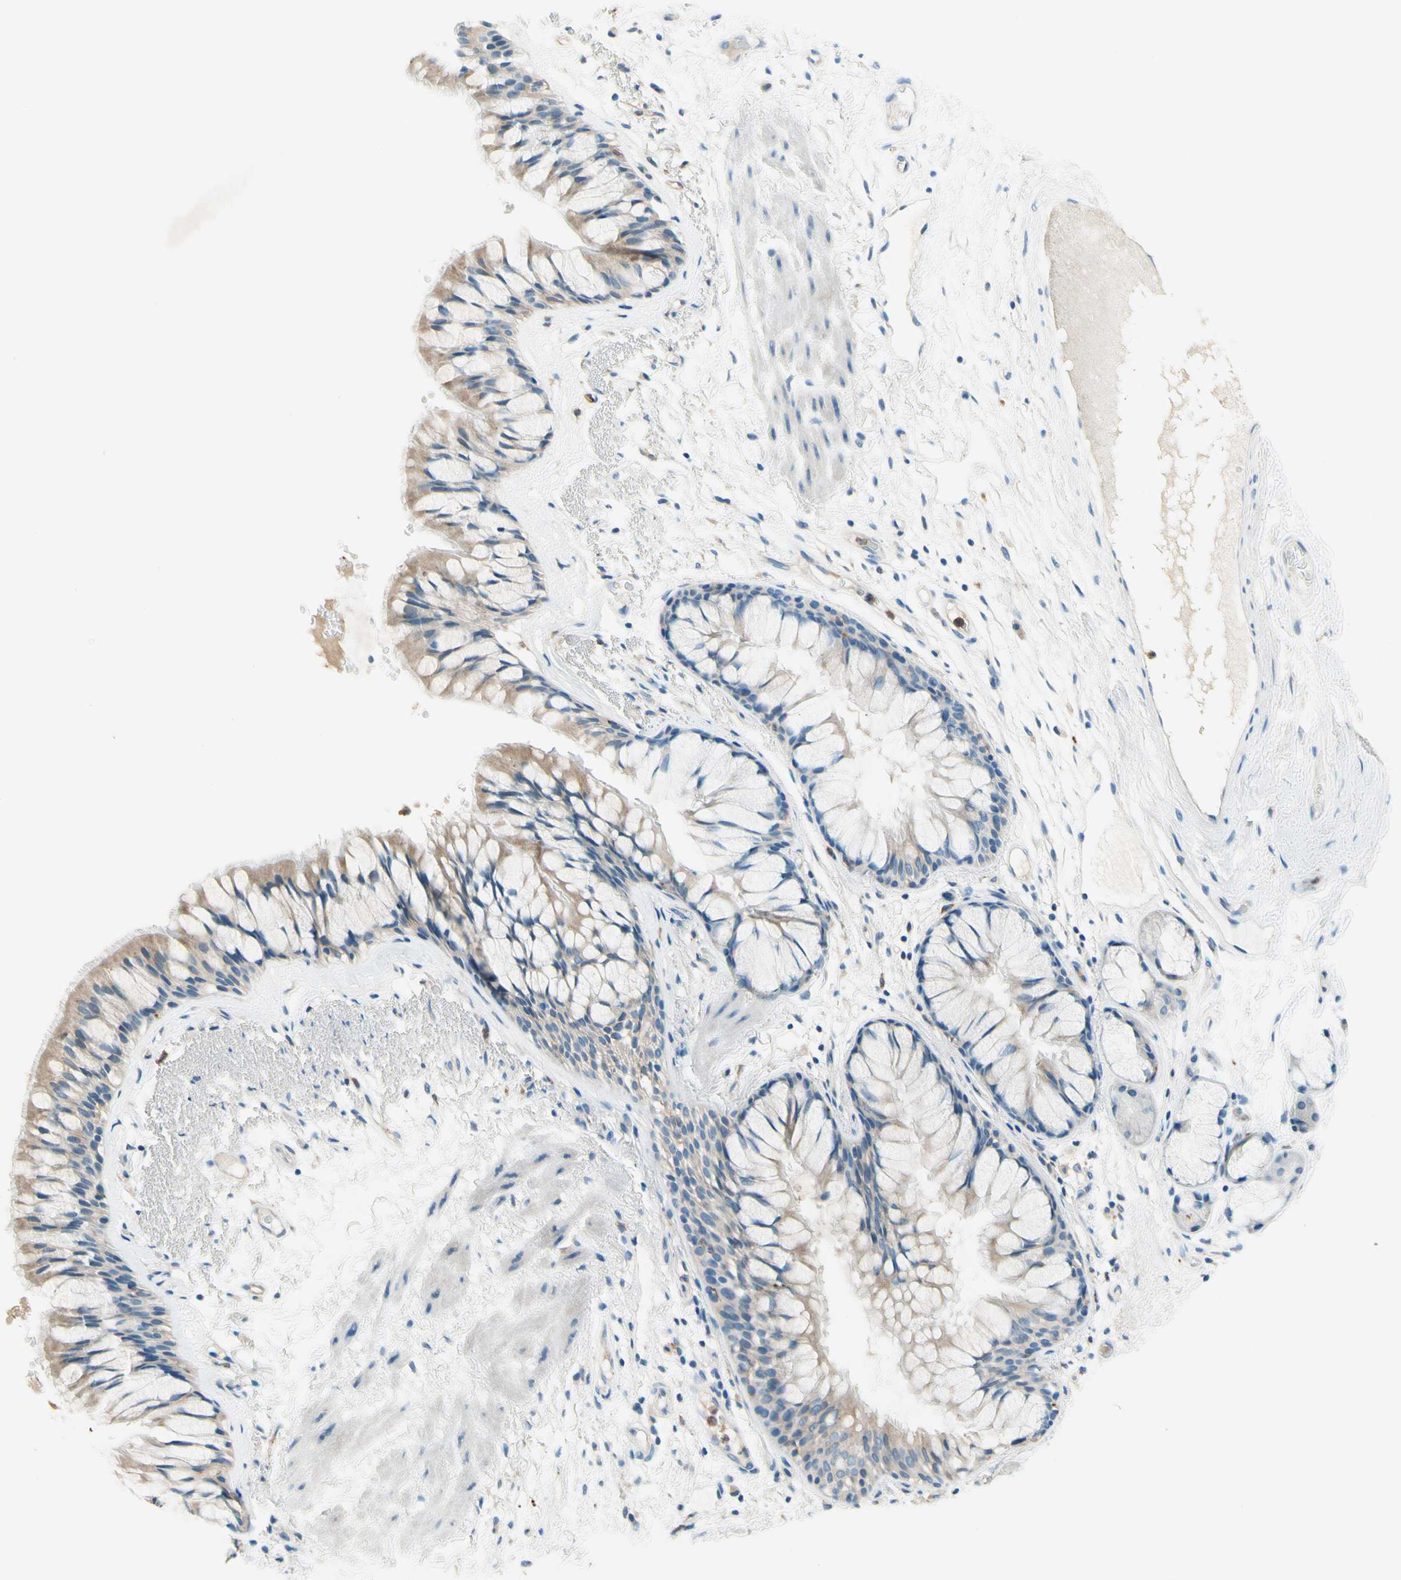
{"staining": {"intensity": "weak", "quantity": "25%-75%", "location": "cytoplasmic/membranous"}, "tissue": "bronchus", "cell_type": "Respiratory epithelial cells", "image_type": "normal", "snomed": [{"axis": "morphology", "description": "Normal tissue, NOS"}, {"axis": "topography", "description": "Bronchus"}], "caption": "Protein staining of unremarkable bronchus displays weak cytoplasmic/membranous positivity in about 25%-75% of respiratory epithelial cells.", "gene": "SIGLEC9", "patient": {"sex": "male", "age": 66}}